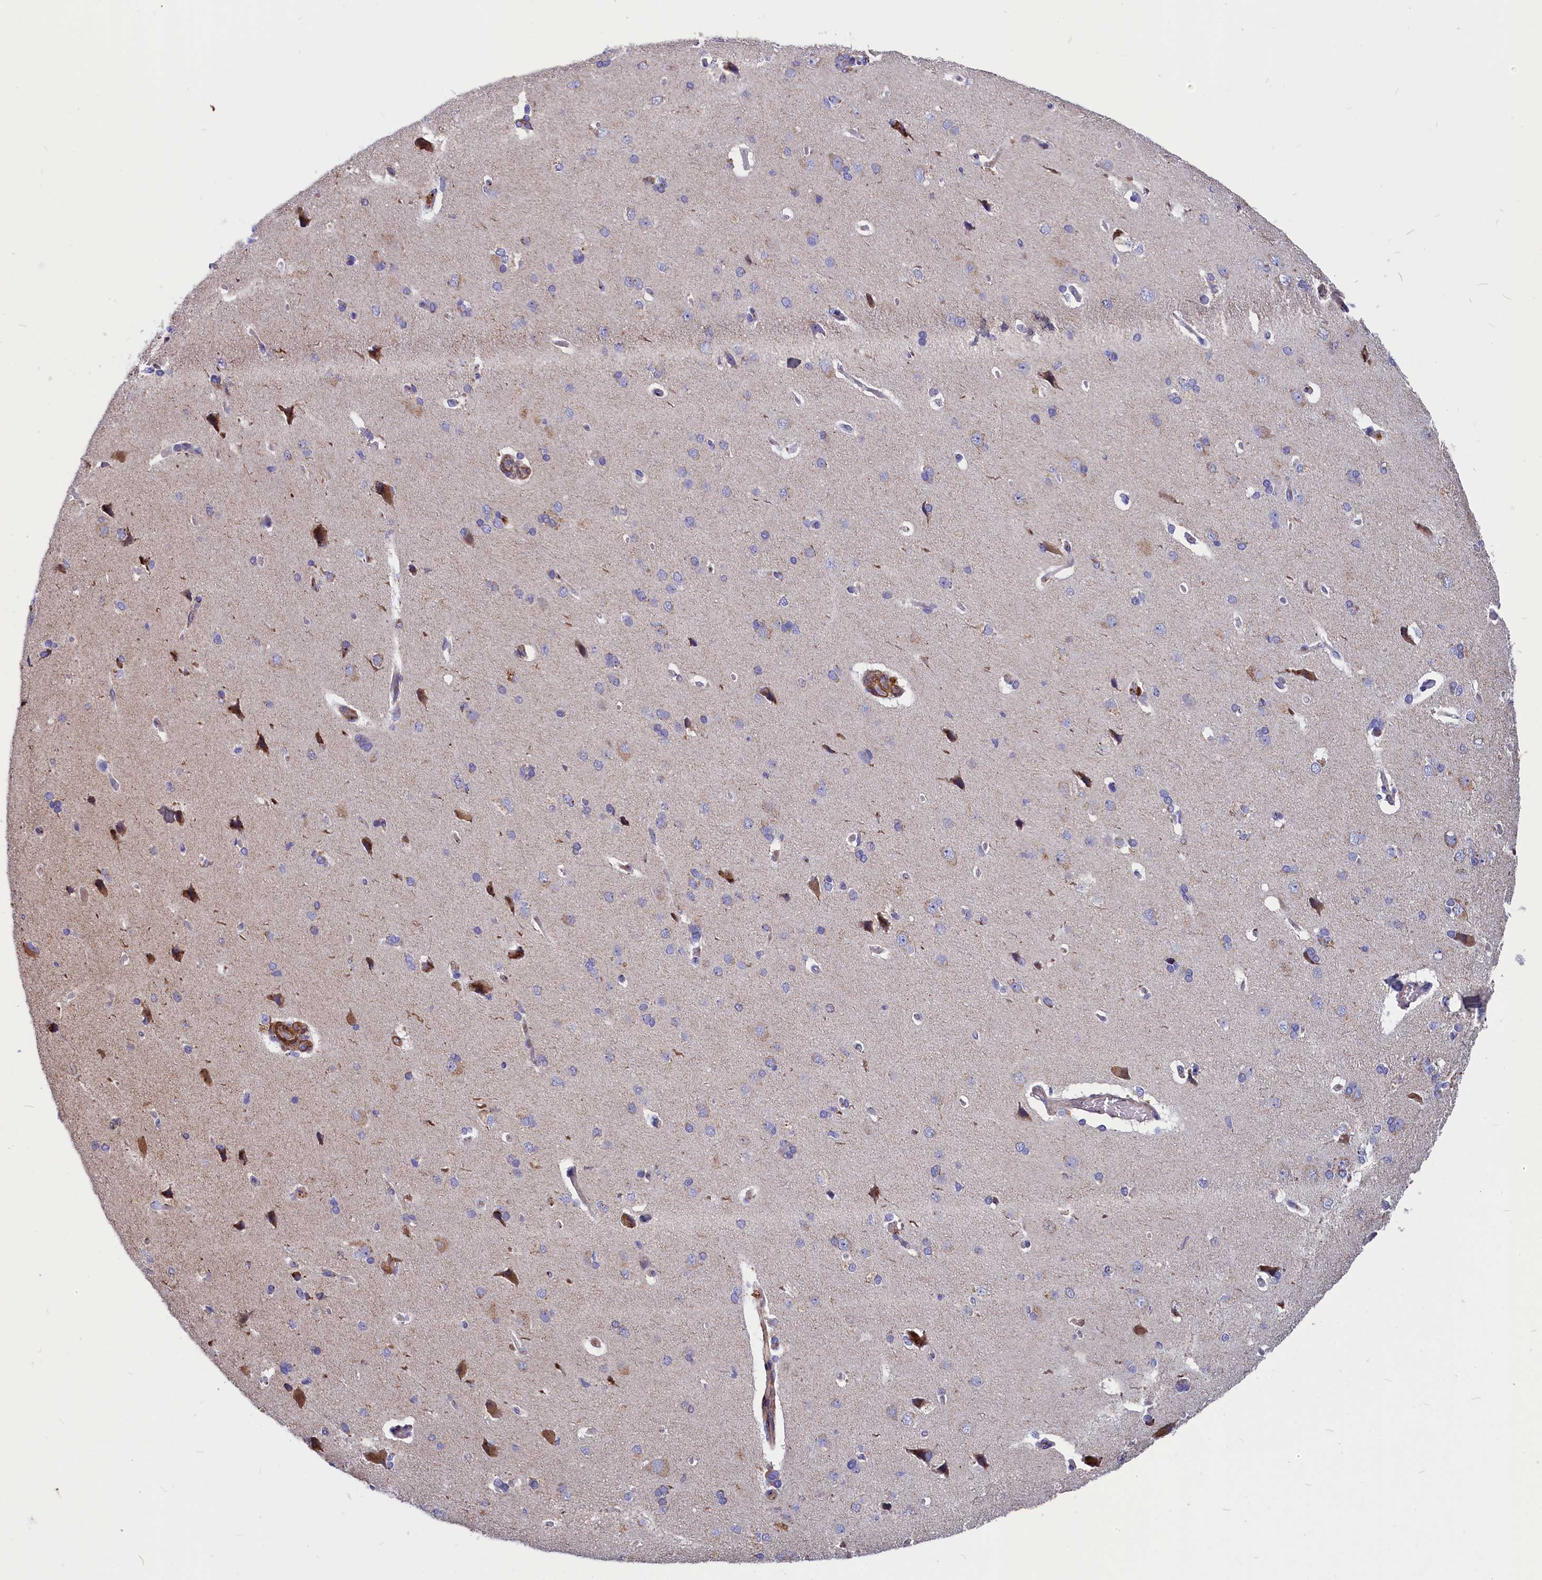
{"staining": {"intensity": "negative", "quantity": "none", "location": "none"}, "tissue": "cerebral cortex", "cell_type": "Endothelial cells", "image_type": "normal", "snomed": [{"axis": "morphology", "description": "Normal tissue, NOS"}, {"axis": "topography", "description": "Cerebral cortex"}], "caption": "Immunohistochemistry (IHC) photomicrograph of normal cerebral cortex: human cerebral cortex stained with DAB exhibits no significant protein expression in endothelial cells.", "gene": "TUBGCP4", "patient": {"sex": "male", "age": 62}}